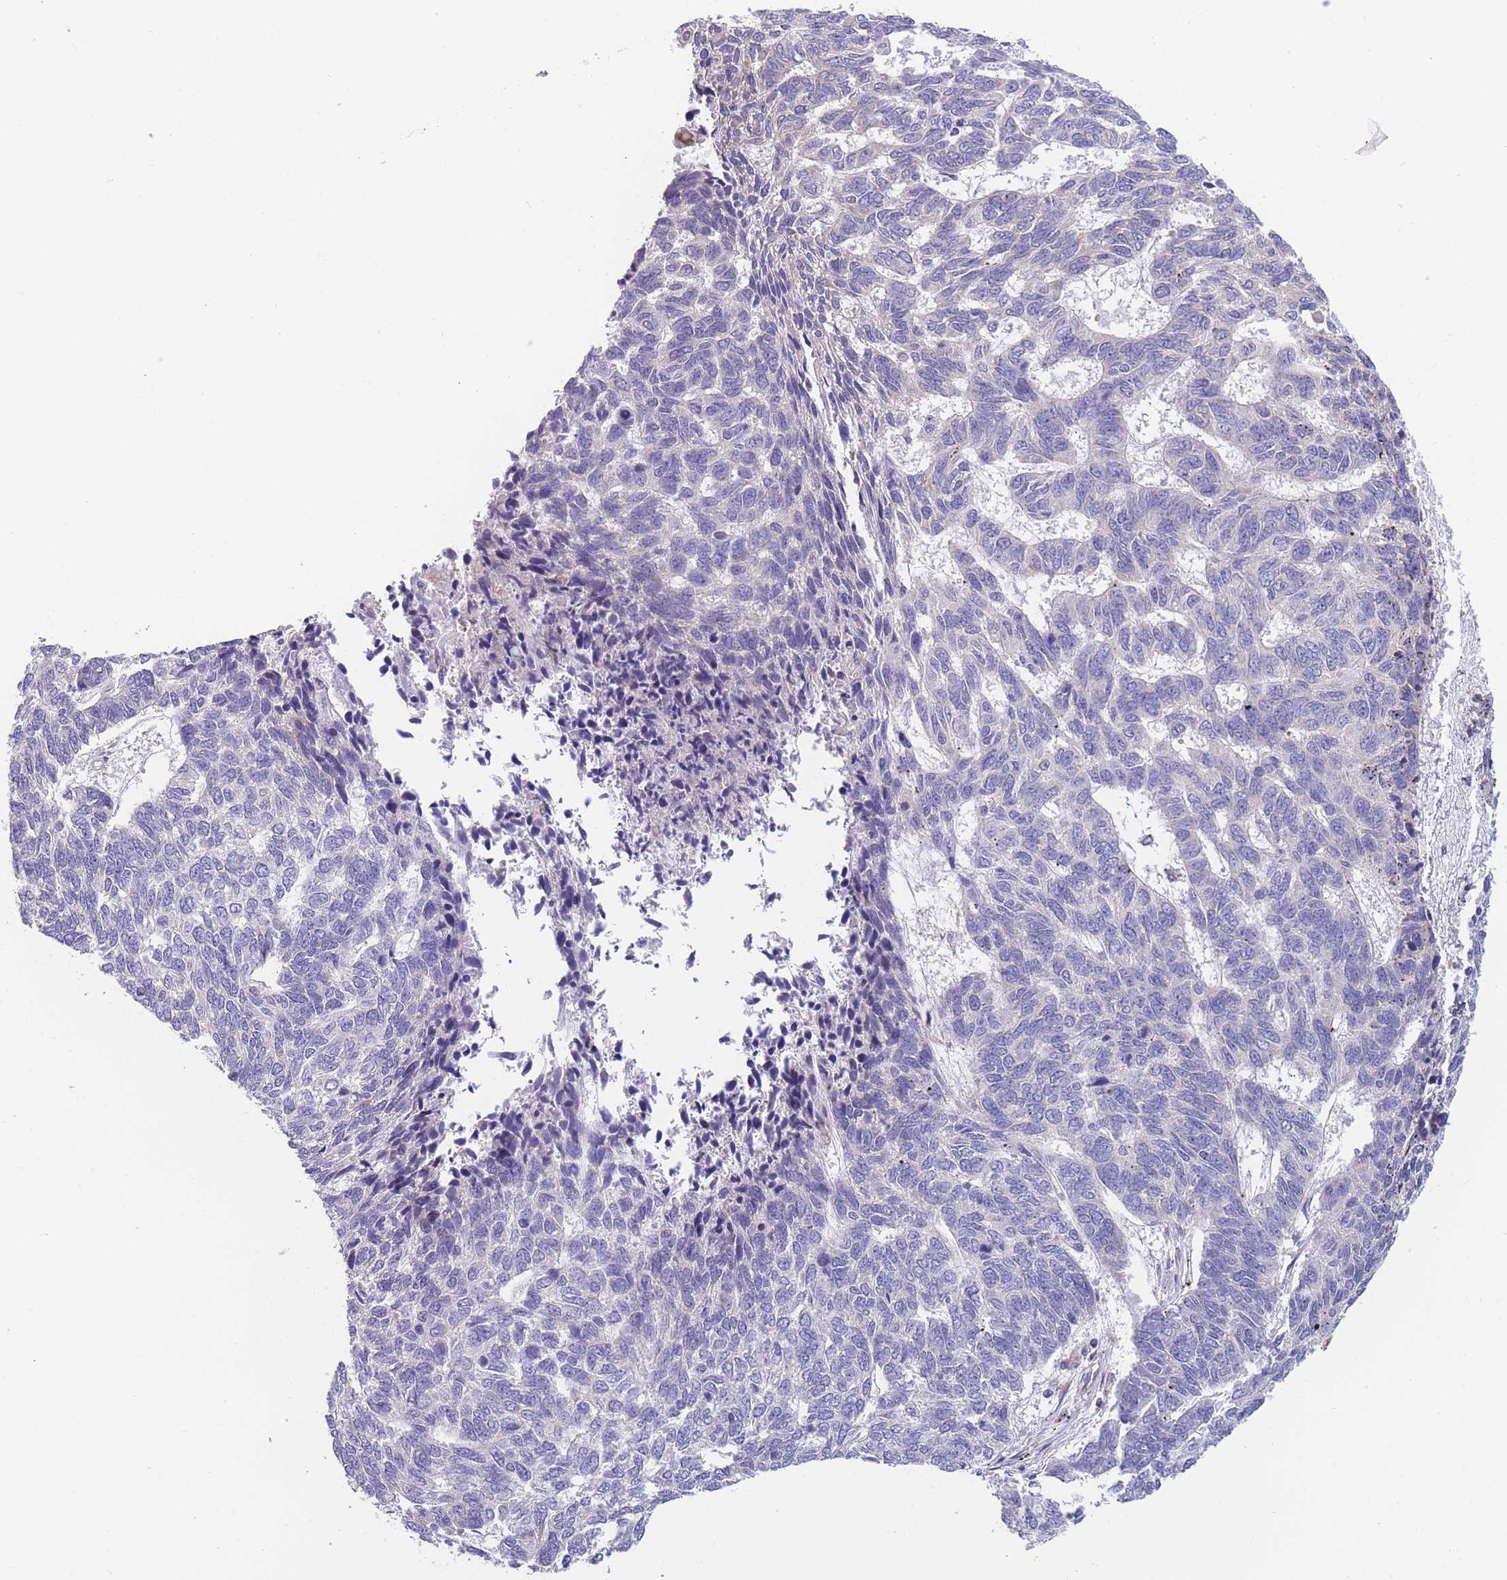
{"staining": {"intensity": "negative", "quantity": "none", "location": "none"}, "tissue": "skin cancer", "cell_type": "Tumor cells", "image_type": "cancer", "snomed": [{"axis": "morphology", "description": "Basal cell carcinoma"}, {"axis": "topography", "description": "Skin"}], "caption": "DAB immunohistochemical staining of human skin cancer demonstrates no significant positivity in tumor cells. Brightfield microscopy of immunohistochemistry stained with DAB (brown) and hematoxylin (blue), captured at high magnification.", "gene": "TMEM131L", "patient": {"sex": "female", "age": 65}}